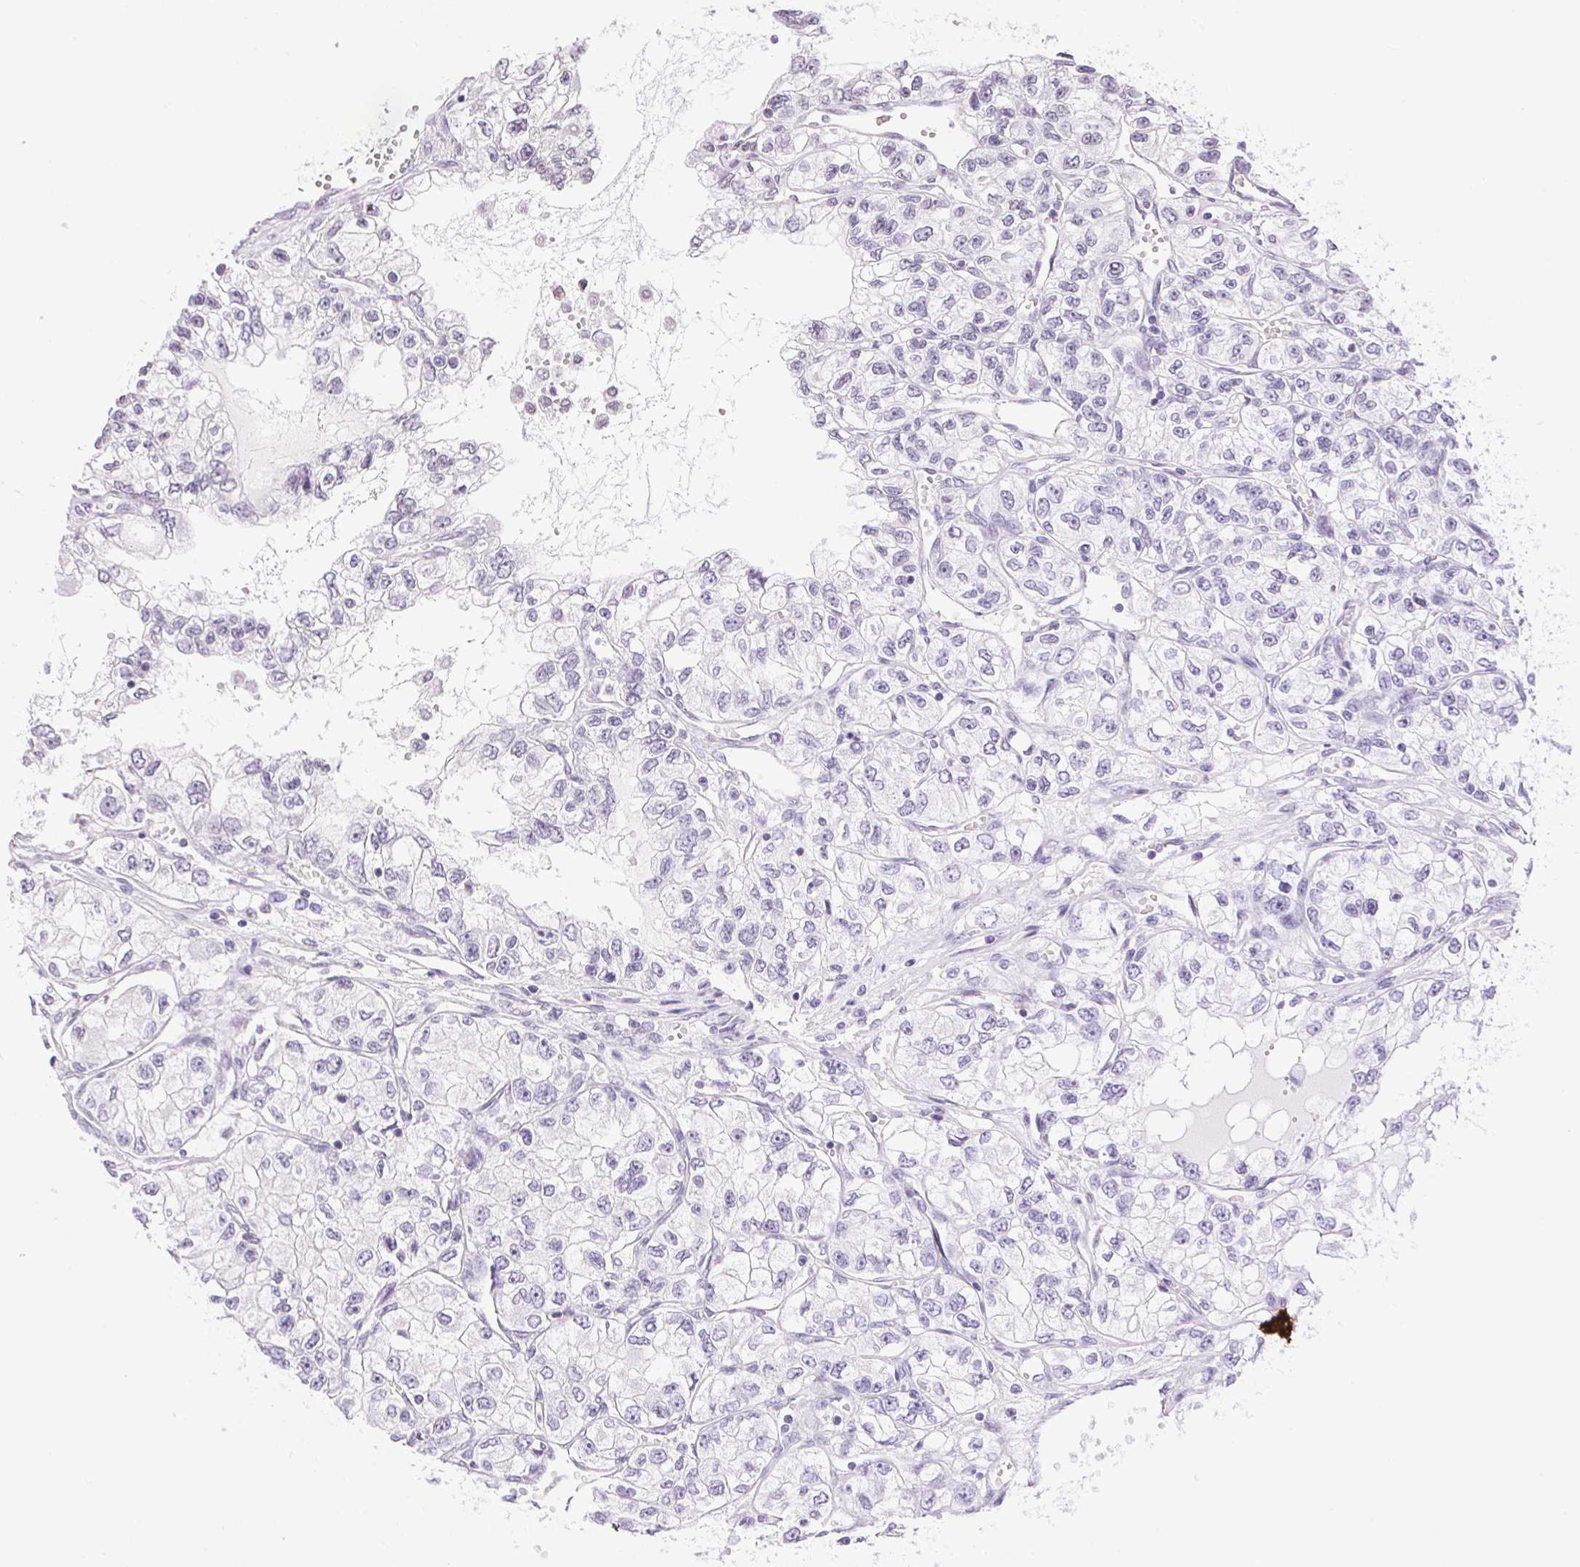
{"staining": {"intensity": "negative", "quantity": "none", "location": "none"}, "tissue": "renal cancer", "cell_type": "Tumor cells", "image_type": "cancer", "snomed": [{"axis": "morphology", "description": "Adenocarcinoma, NOS"}, {"axis": "topography", "description": "Kidney"}], "caption": "A histopathology image of human renal cancer (adenocarcinoma) is negative for staining in tumor cells. (DAB immunohistochemistry visualized using brightfield microscopy, high magnification).", "gene": "PRL", "patient": {"sex": "female", "age": 59}}